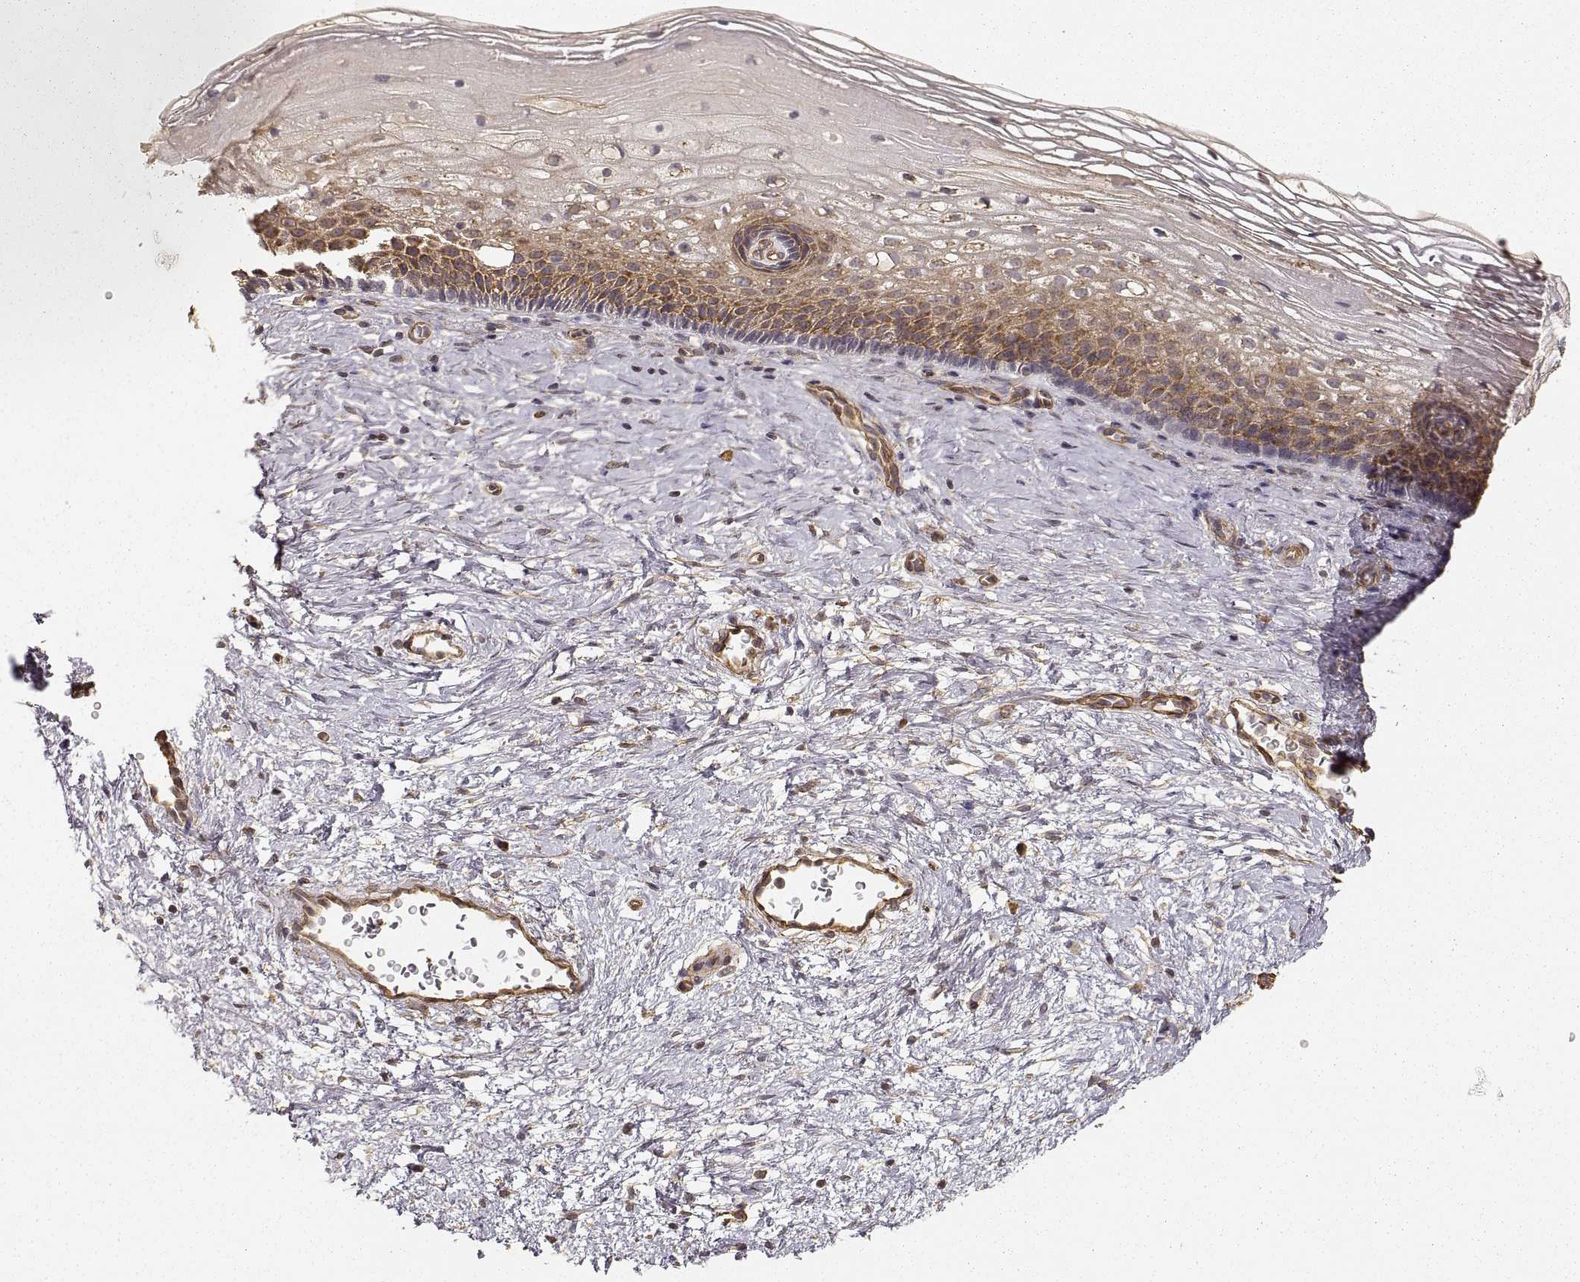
{"staining": {"intensity": "moderate", "quantity": "25%-75%", "location": "cytoplasmic/membranous"}, "tissue": "cervix", "cell_type": "Glandular cells", "image_type": "normal", "snomed": [{"axis": "morphology", "description": "Normal tissue, NOS"}, {"axis": "topography", "description": "Cervix"}], "caption": "High-power microscopy captured an immunohistochemistry photomicrograph of benign cervix, revealing moderate cytoplasmic/membranous expression in approximately 25%-75% of glandular cells.", "gene": "LAMA4", "patient": {"sex": "female", "age": 34}}